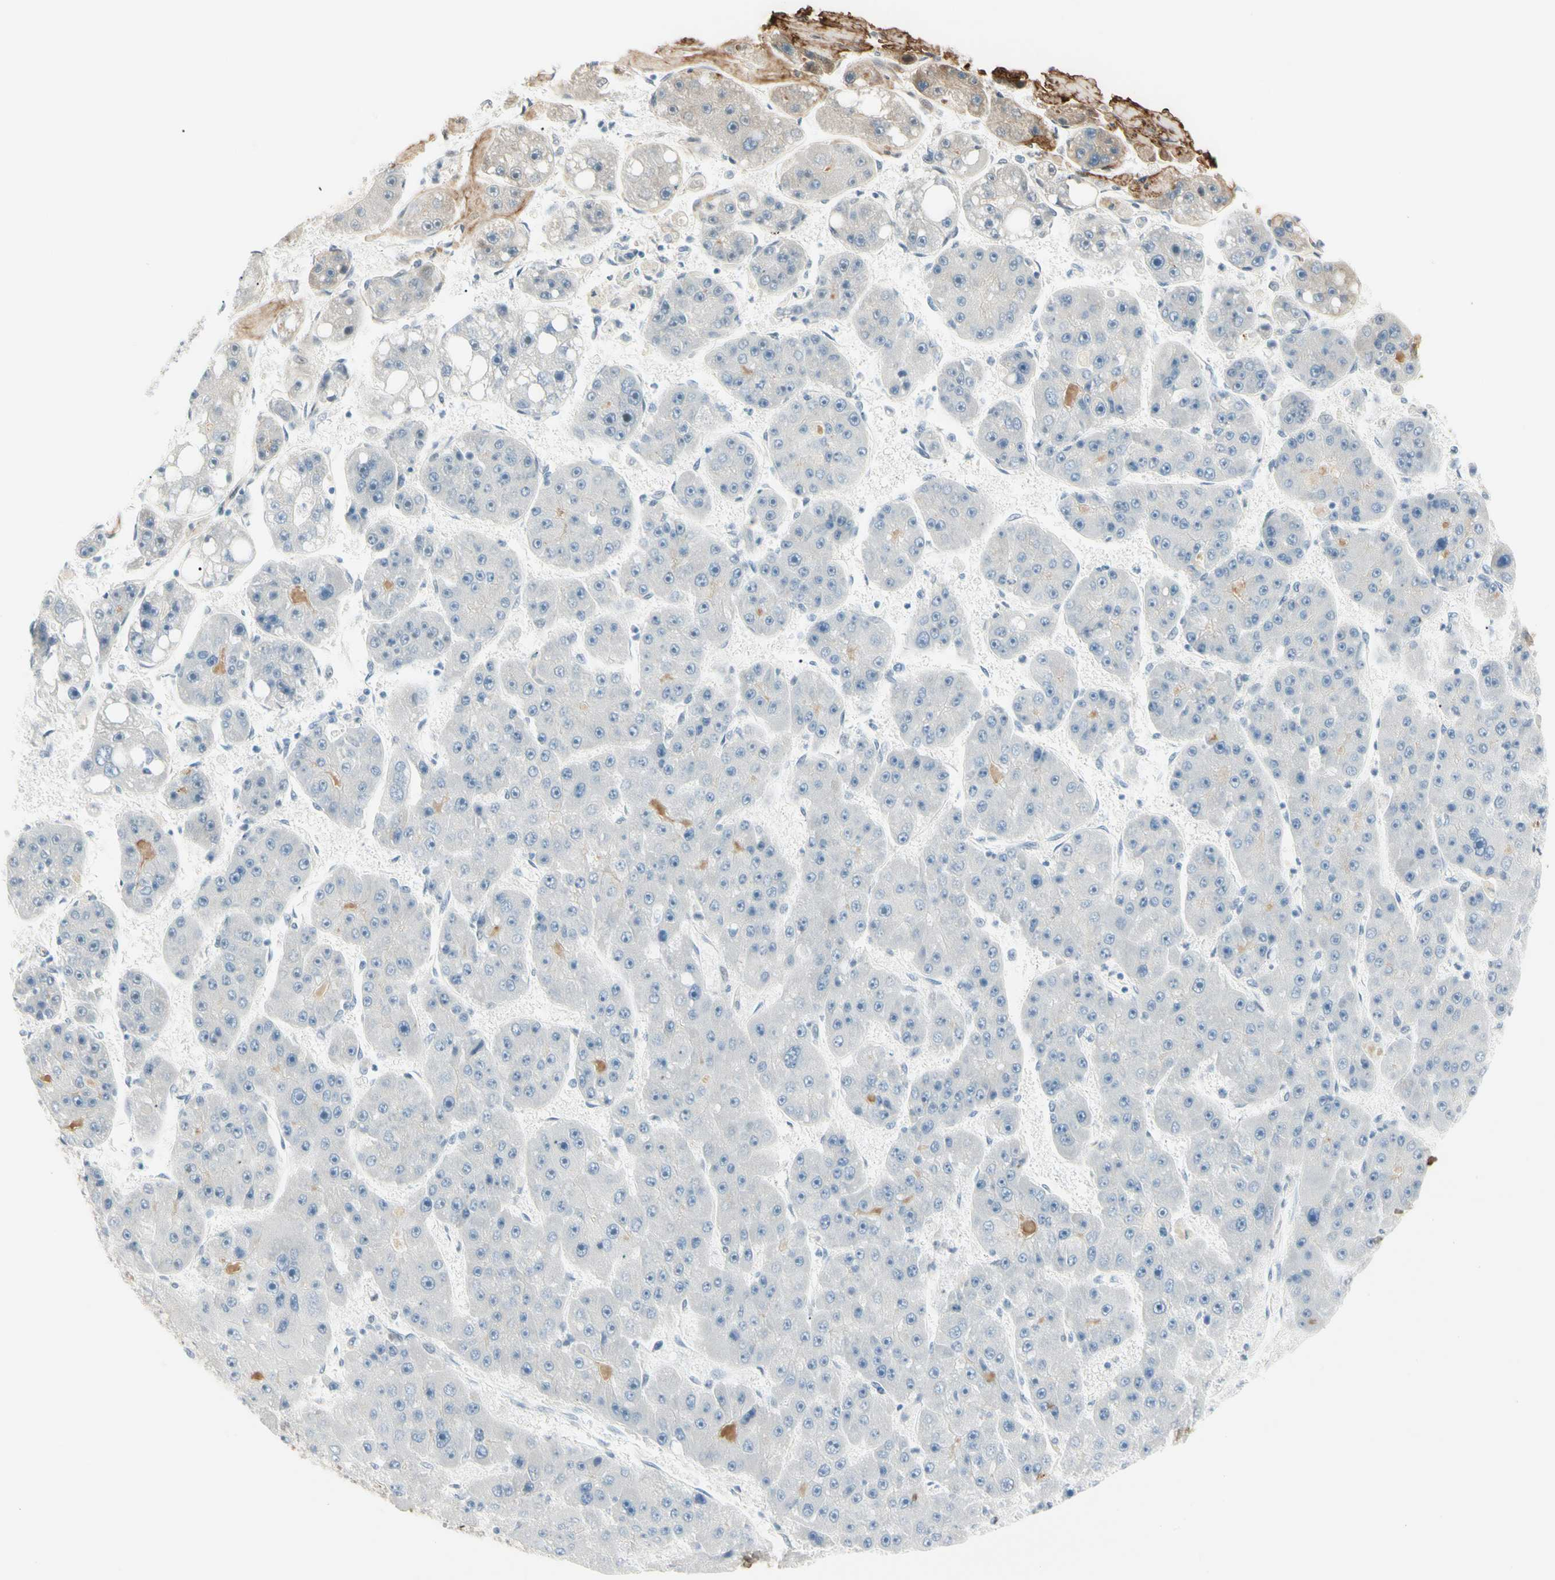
{"staining": {"intensity": "negative", "quantity": "none", "location": "none"}, "tissue": "liver cancer", "cell_type": "Tumor cells", "image_type": "cancer", "snomed": [{"axis": "morphology", "description": "Carcinoma, Hepatocellular, NOS"}, {"axis": "topography", "description": "Liver"}], "caption": "IHC of human liver hepatocellular carcinoma demonstrates no expression in tumor cells.", "gene": "ASPN", "patient": {"sex": "female", "age": 61}}